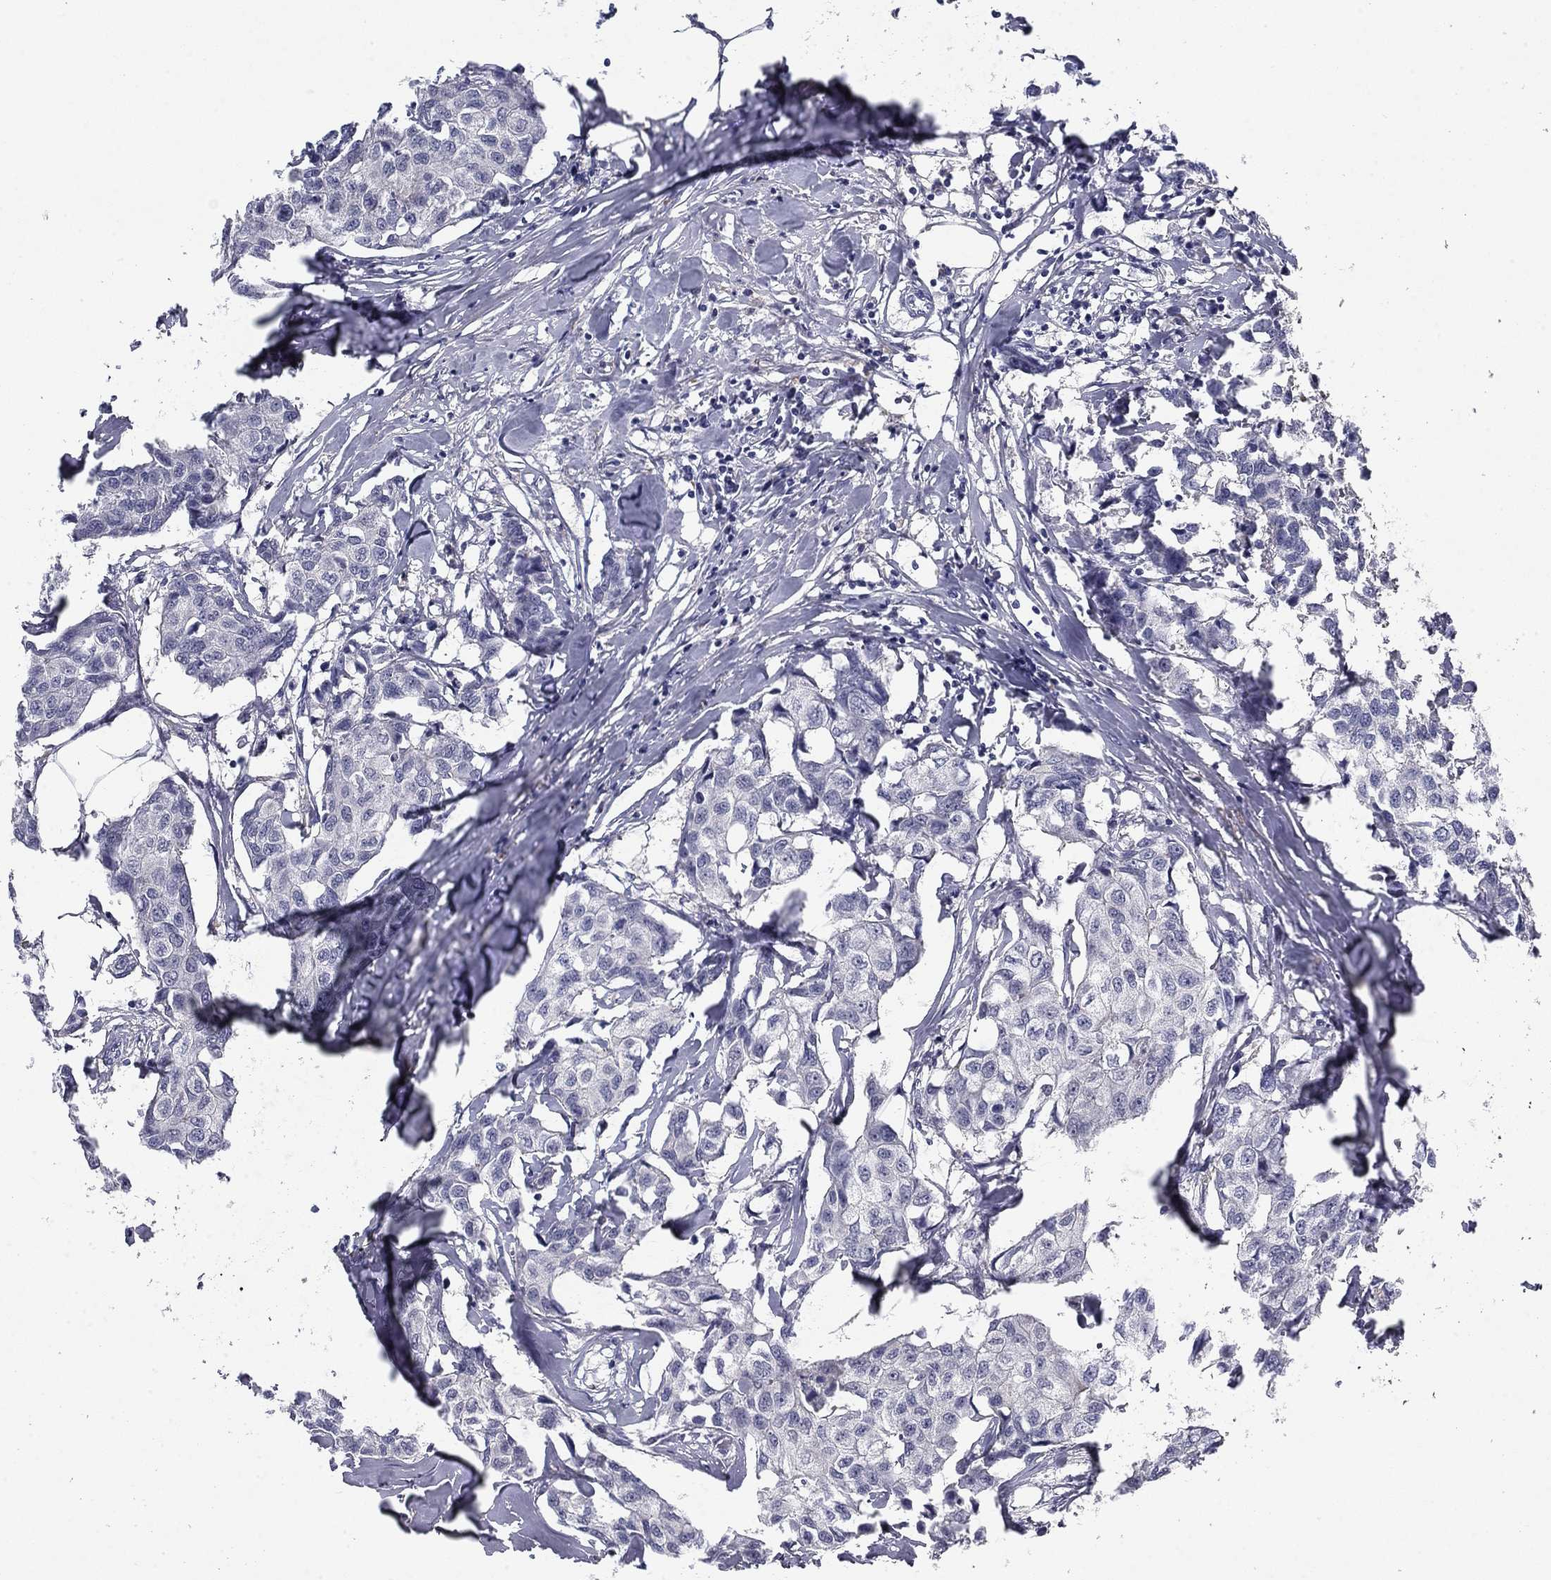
{"staining": {"intensity": "negative", "quantity": "none", "location": "none"}, "tissue": "breast cancer", "cell_type": "Tumor cells", "image_type": "cancer", "snomed": [{"axis": "morphology", "description": "Duct carcinoma"}, {"axis": "topography", "description": "Breast"}], "caption": "A high-resolution image shows immunohistochemistry (IHC) staining of breast invasive ductal carcinoma, which exhibits no significant expression in tumor cells.", "gene": "REXO5", "patient": {"sex": "female", "age": 80}}